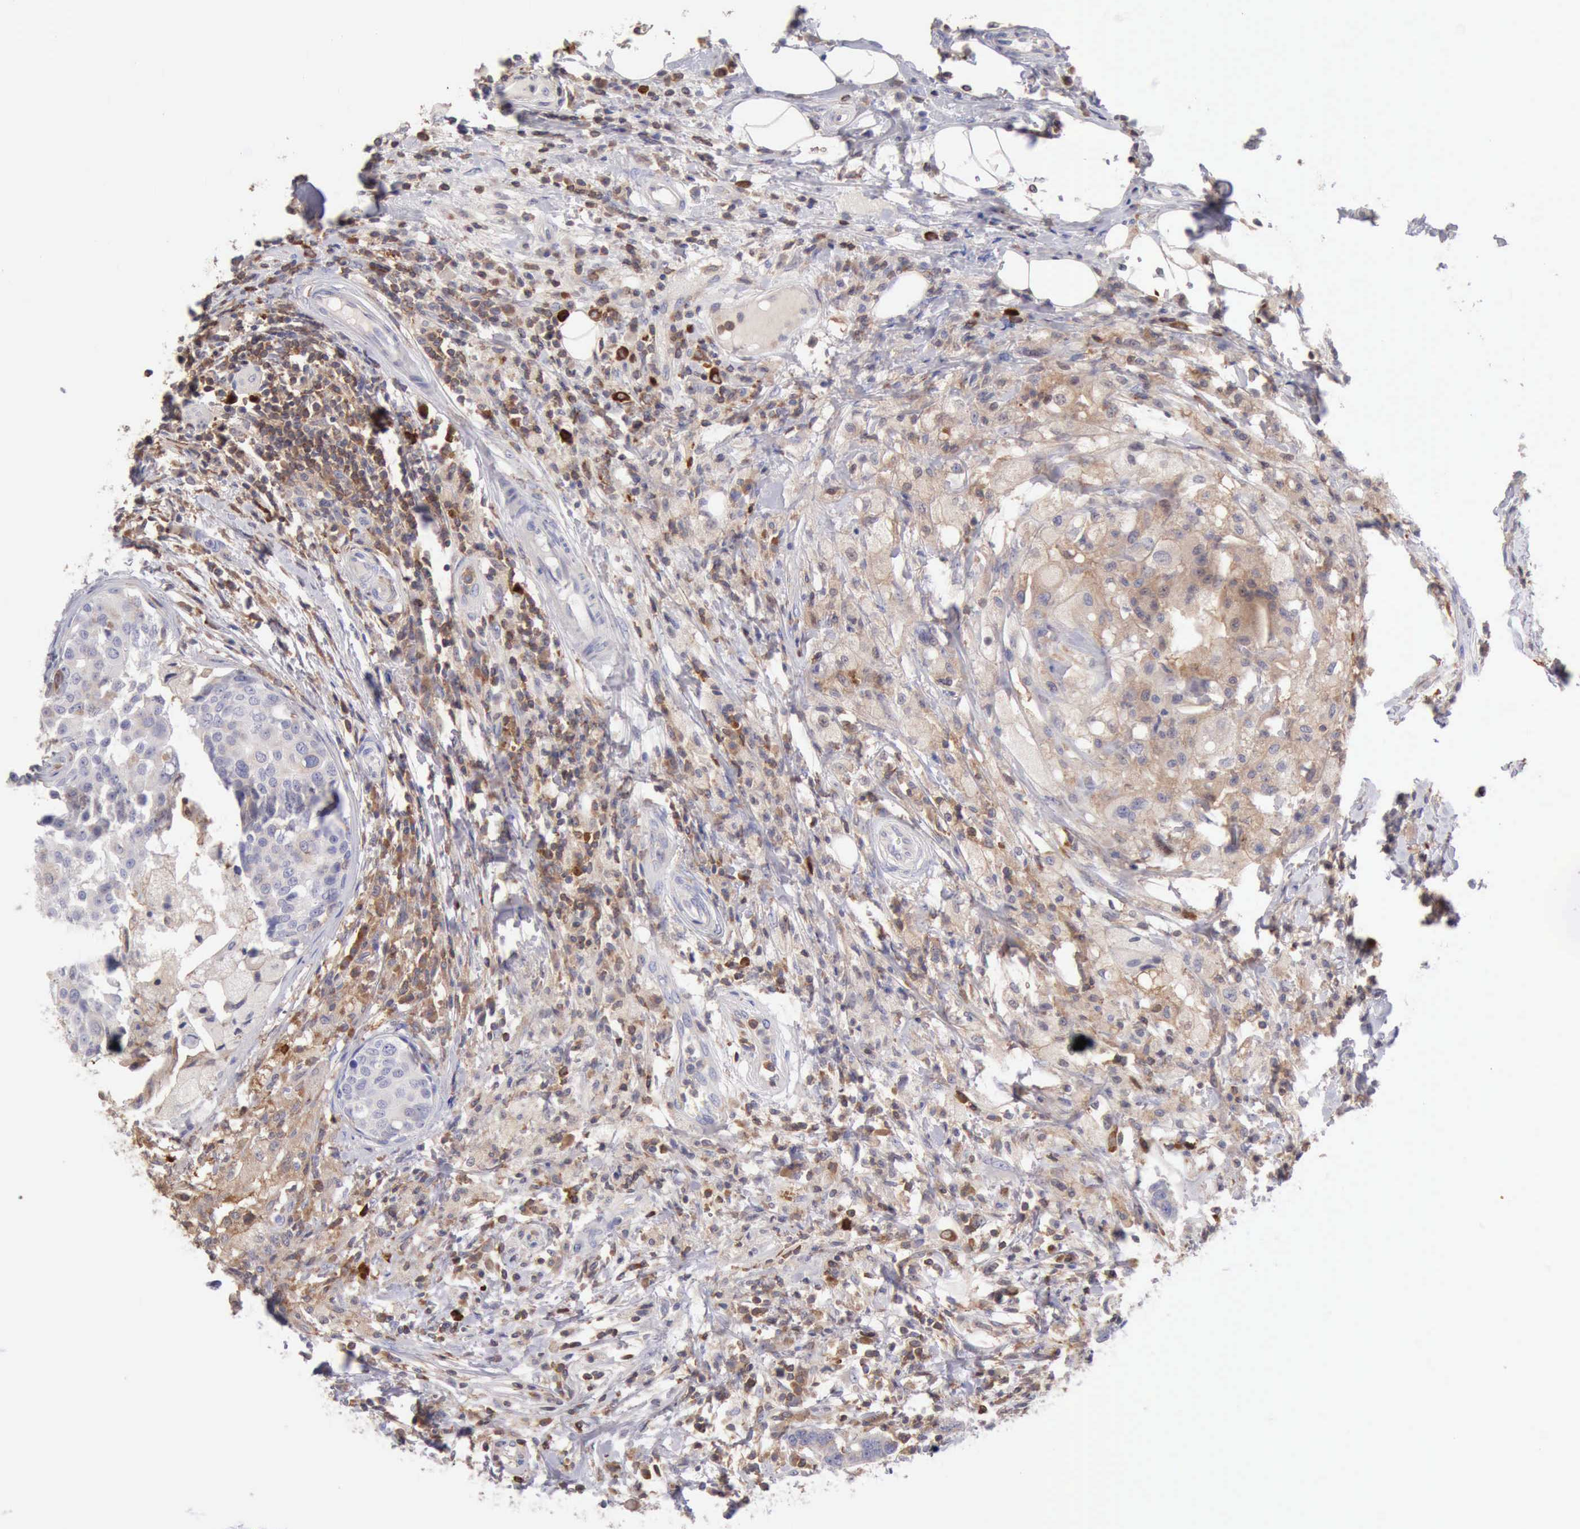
{"staining": {"intensity": "weak", "quantity": "25%-75%", "location": "cytoplasmic/membranous"}, "tissue": "breast cancer", "cell_type": "Tumor cells", "image_type": "cancer", "snomed": [{"axis": "morphology", "description": "Duct carcinoma"}, {"axis": "topography", "description": "Breast"}], "caption": "DAB (3,3'-diaminobenzidine) immunohistochemical staining of human intraductal carcinoma (breast) demonstrates weak cytoplasmic/membranous protein positivity in about 25%-75% of tumor cells. The protein of interest is shown in brown color, while the nuclei are stained blue.", "gene": "SASH3", "patient": {"sex": "female", "age": 27}}